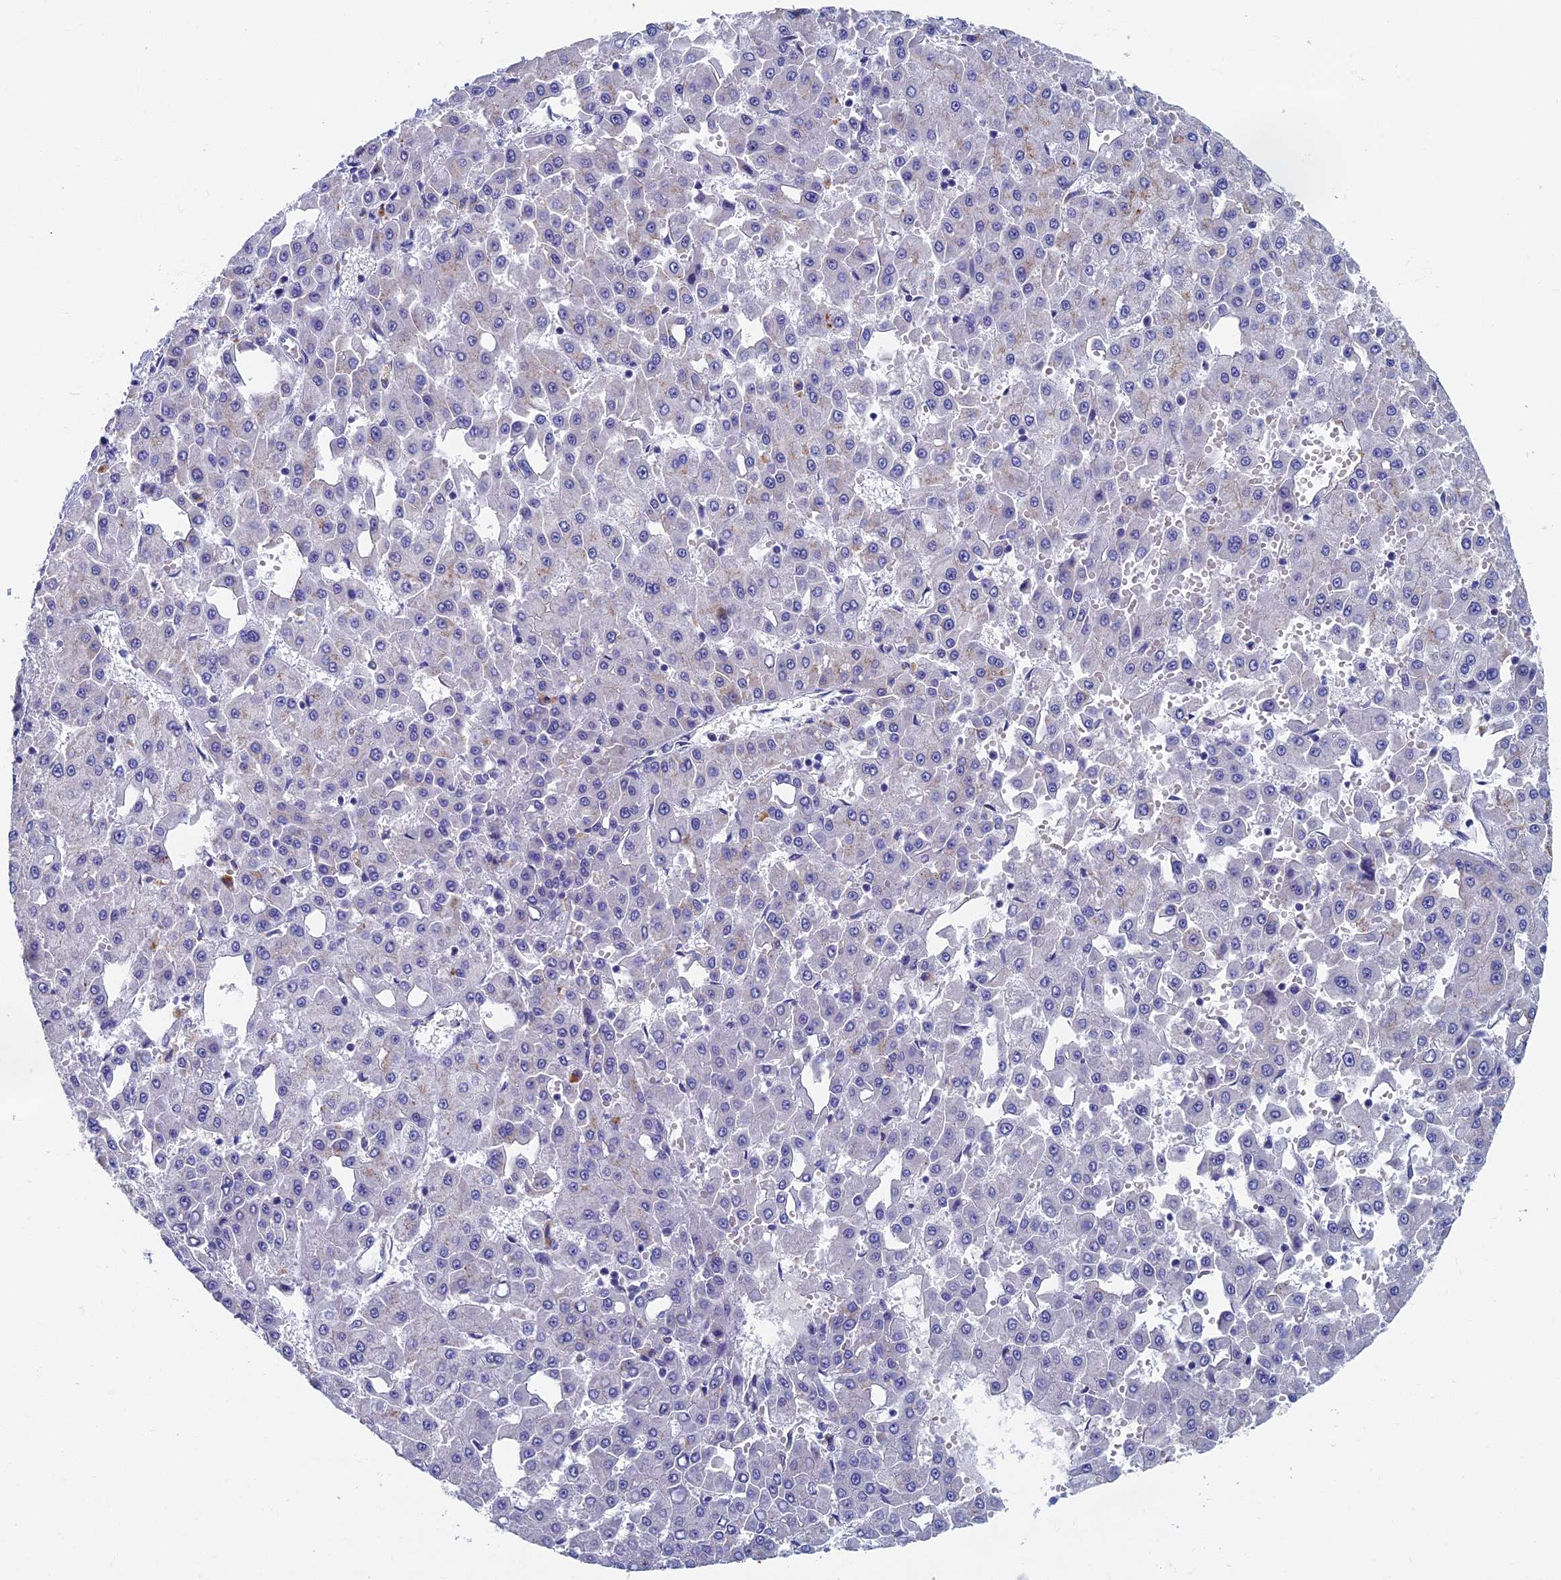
{"staining": {"intensity": "moderate", "quantity": "<25%", "location": "cytoplasmic/membranous"}, "tissue": "liver cancer", "cell_type": "Tumor cells", "image_type": "cancer", "snomed": [{"axis": "morphology", "description": "Carcinoma, Hepatocellular, NOS"}, {"axis": "topography", "description": "Liver"}], "caption": "Moderate cytoplasmic/membranous staining for a protein is appreciated in approximately <25% of tumor cells of liver hepatocellular carcinoma using immunohistochemistry.", "gene": "OAT", "patient": {"sex": "male", "age": 47}}